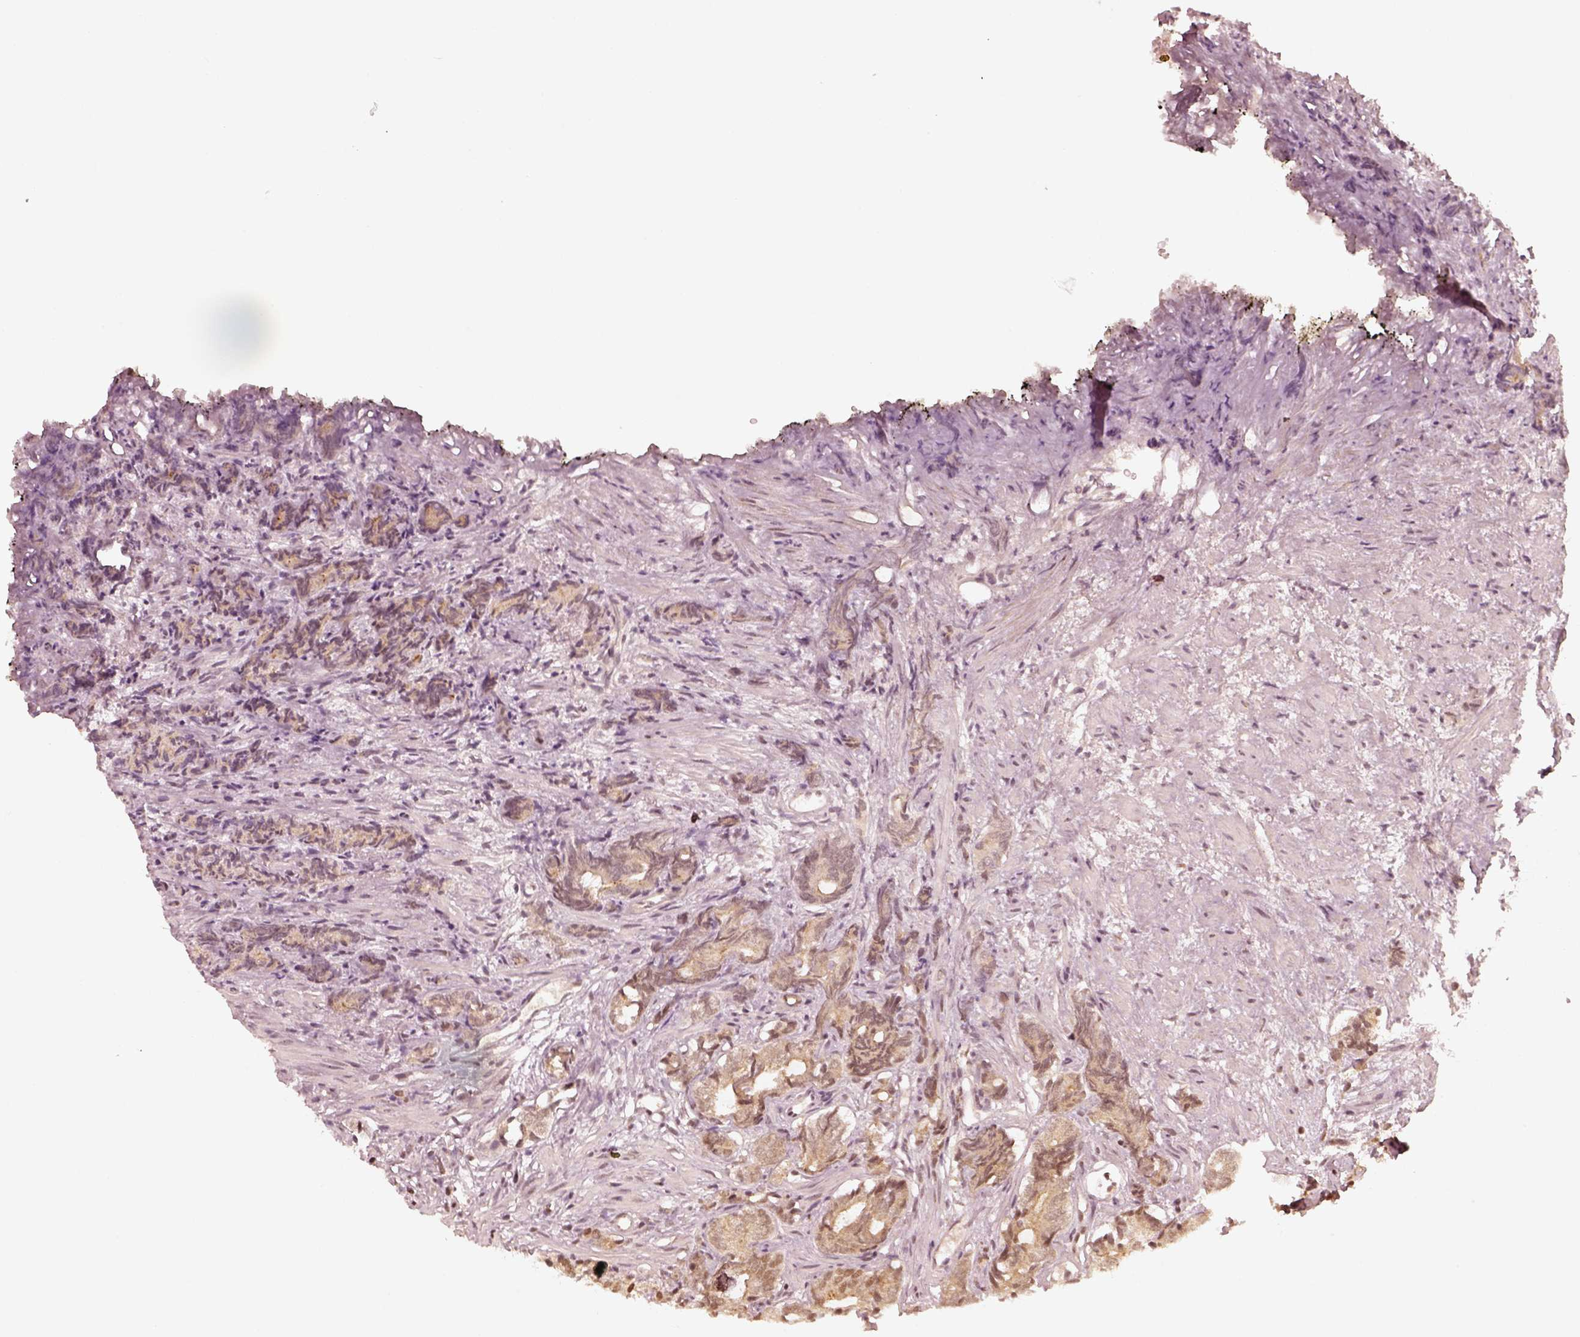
{"staining": {"intensity": "moderate", "quantity": "<25%", "location": "nuclear"}, "tissue": "prostate cancer", "cell_type": "Tumor cells", "image_type": "cancer", "snomed": [{"axis": "morphology", "description": "Adenocarcinoma, High grade"}, {"axis": "topography", "description": "Prostate"}], "caption": "The photomicrograph shows staining of adenocarcinoma (high-grade) (prostate), revealing moderate nuclear protein expression (brown color) within tumor cells. Using DAB (3,3'-diaminobenzidine) (brown) and hematoxylin (blue) stains, captured at high magnification using brightfield microscopy.", "gene": "GMEB2", "patient": {"sex": "male", "age": 84}}